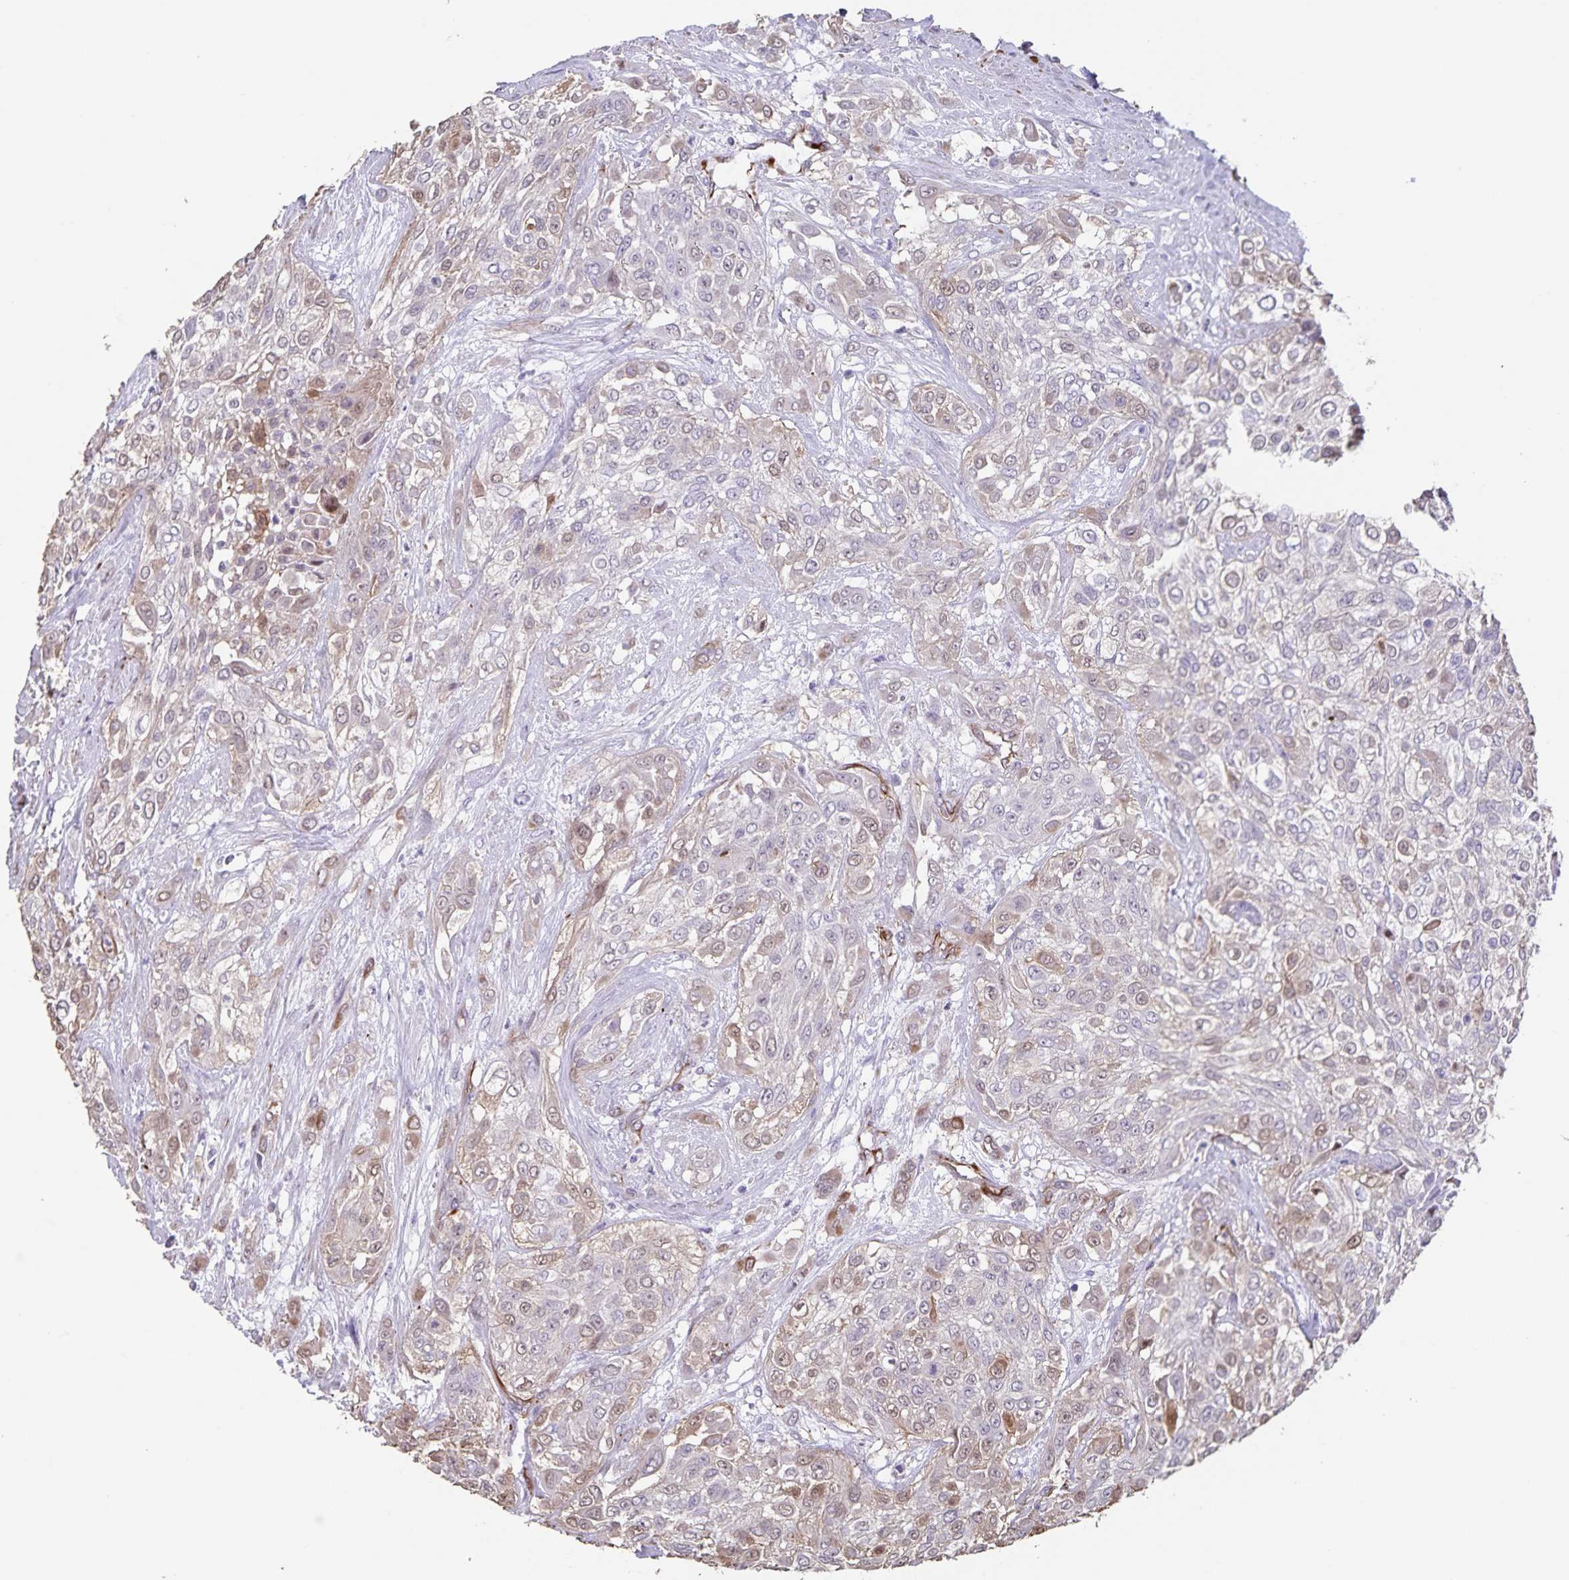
{"staining": {"intensity": "weak", "quantity": "<25%", "location": "cytoplasmic/membranous"}, "tissue": "urothelial cancer", "cell_type": "Tumor cells", "image_type": "cancer", "snomed": [{"axis": "morphology", "description": "Urothelial carcinoma, High grade"}, {"axis": "topography", "description": "Urinary bladder"}], "caption": "High-grade urothelial carcinoma was stained to show a protein in brown. There is no significant positivity in tumor cells.", "gene": "SYNM", "patient": {"sex": "male", "age": 57}}